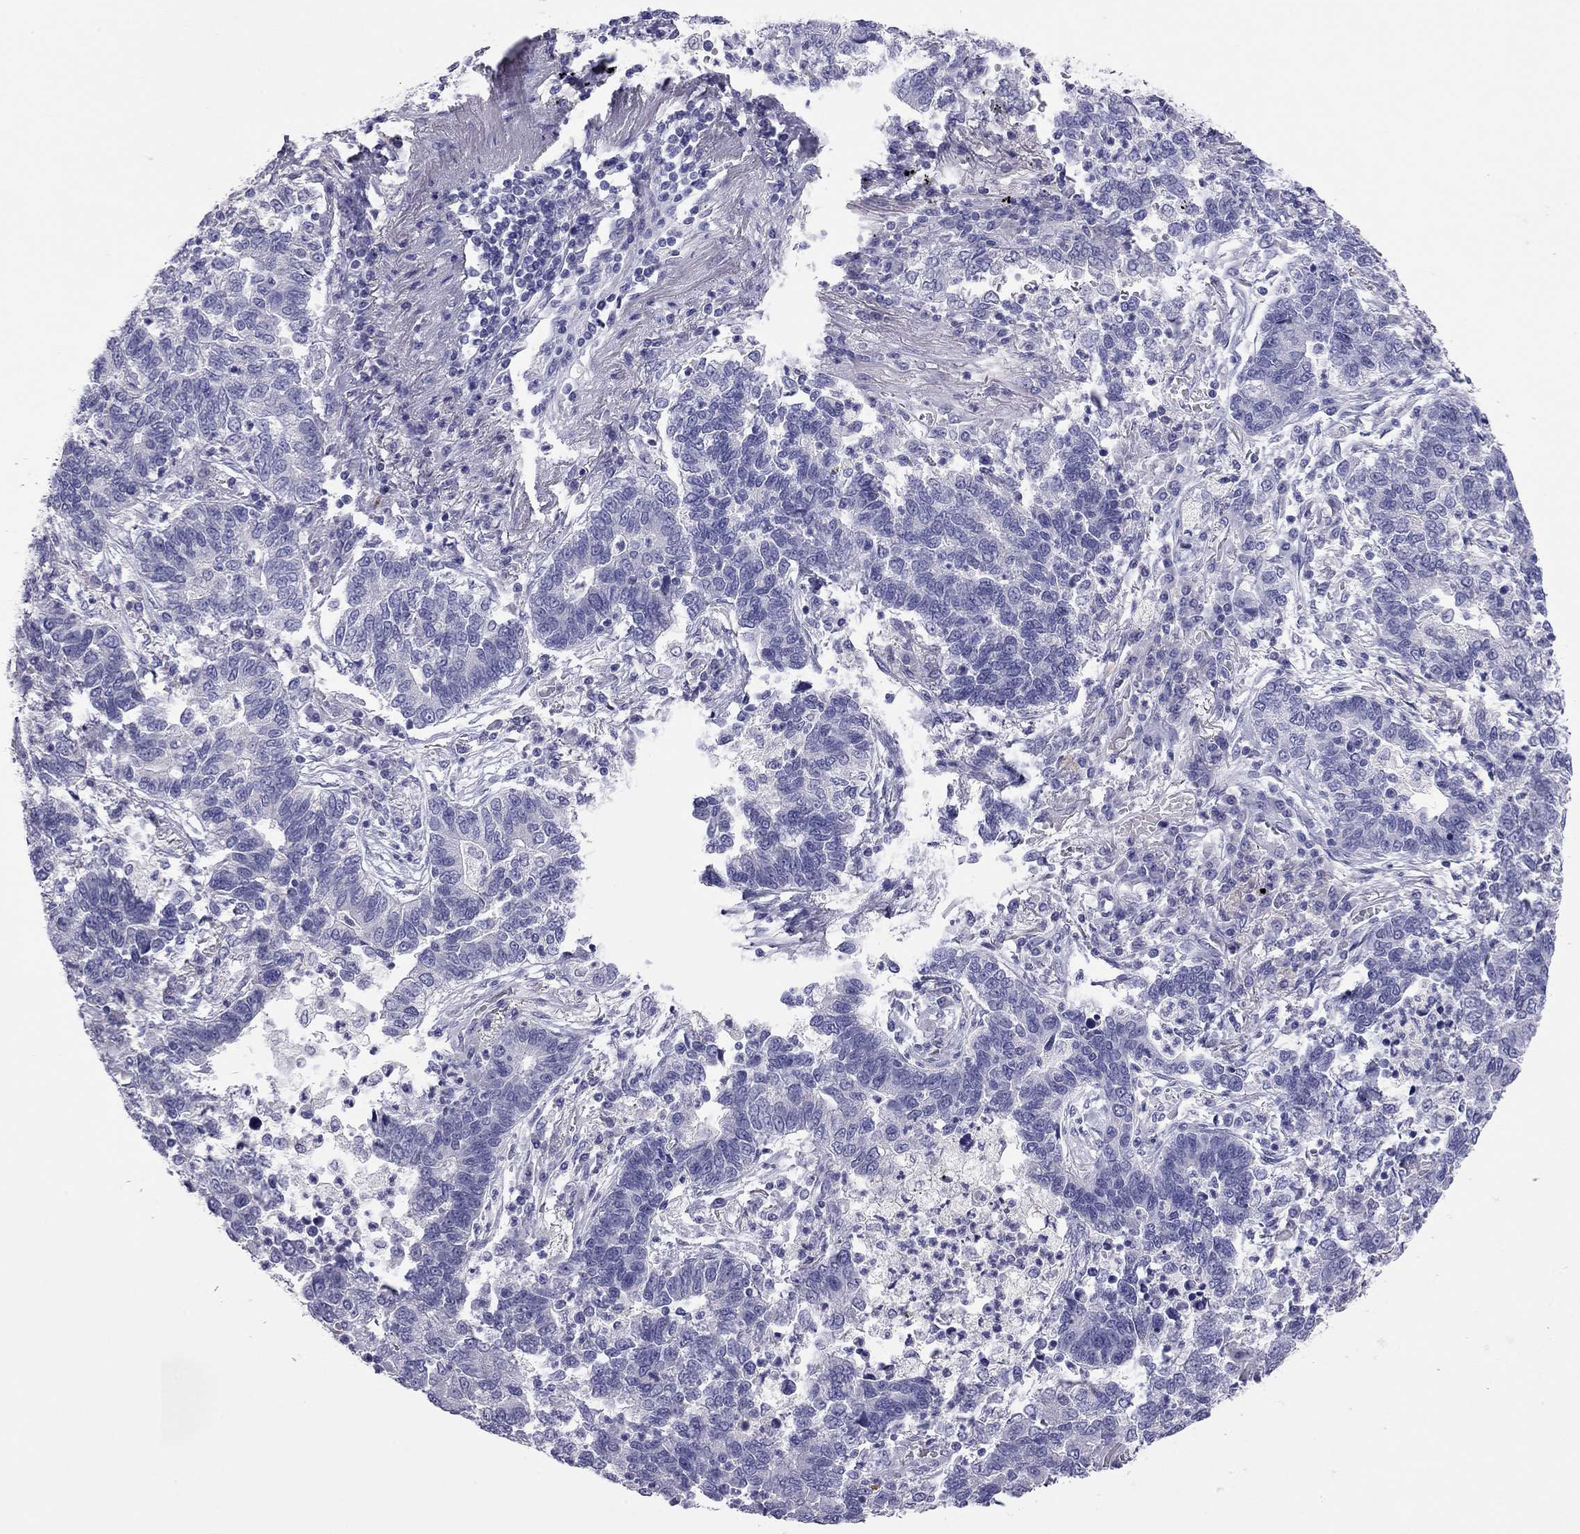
{"staining": {"intensity": "negative", "quantity": "none", "location": "none"}, "tissue": "lung cancer", "cell_type": "Tumor cells", "image_type": "cancer", "snomed": [{"axis": "morphology", "description": "Adenocarcinoma, NOS"}, {"axis": "topography", "description": "Lung"}], "caption": "A high-resolution image shows immunohistochemistry (IHC) staining of adenocarcinoma (lung), which exhibits no significant staining in tumor cells.", "gene": "ODF4", "patient": {"sex": "female", "age": 57}}